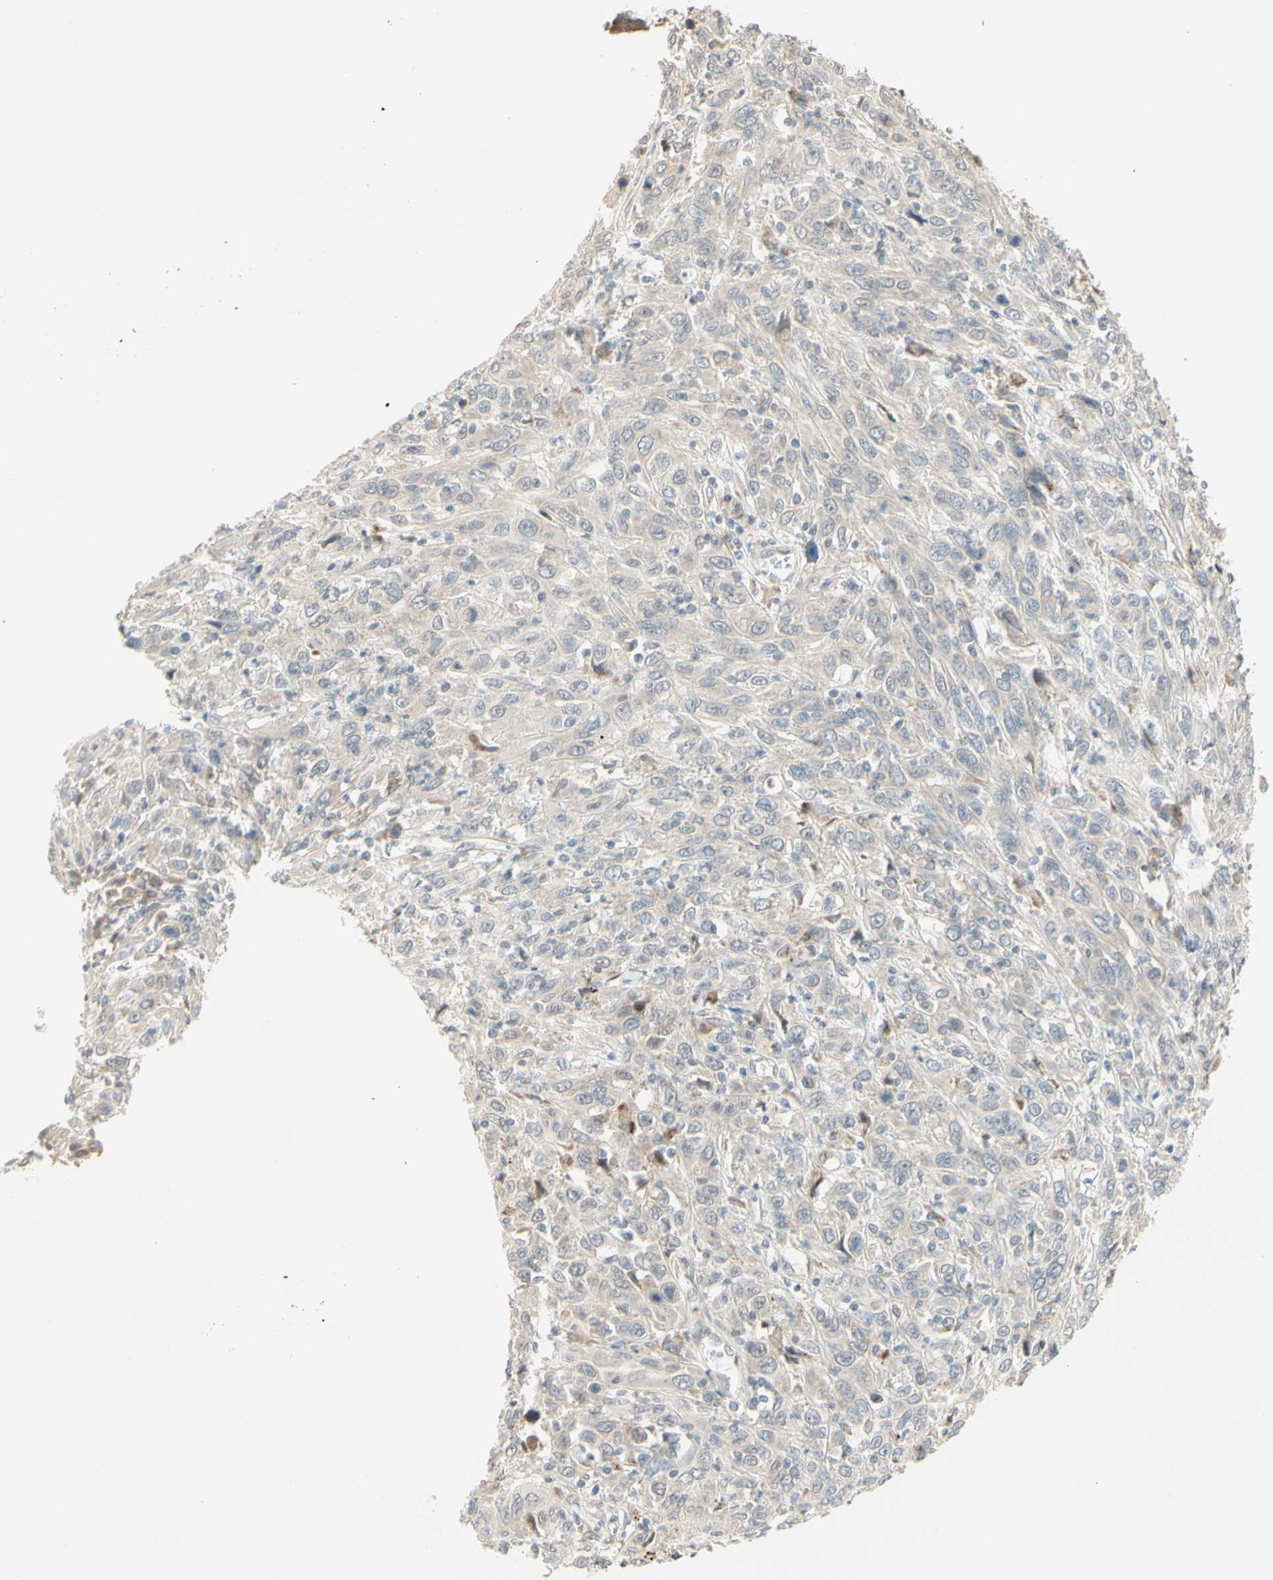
{"staining": {"intensity": "weak", "quantity": ">75%", "location": "cytoplasmic/membranous"}, "tissue": "cervical cancer", "cell_type": "Tumor cells", "image_type": "cancer", "snomed": [{"axis": "morphology", "description": "Squamous cell carcinoma, NOS"}, {"axis": "topography", "description": "Cervix"}], "caption": "Cervical cancer was stained to show a protein in brown. There is low levels of weak cytoplasmic/membranous staining in approximately >75% of tumor cells. The protein of interest is shown in brown color, while the nuclei are stained blue.", "gene": "ZW10", "patient": {"sex": "female", "age": 46}}